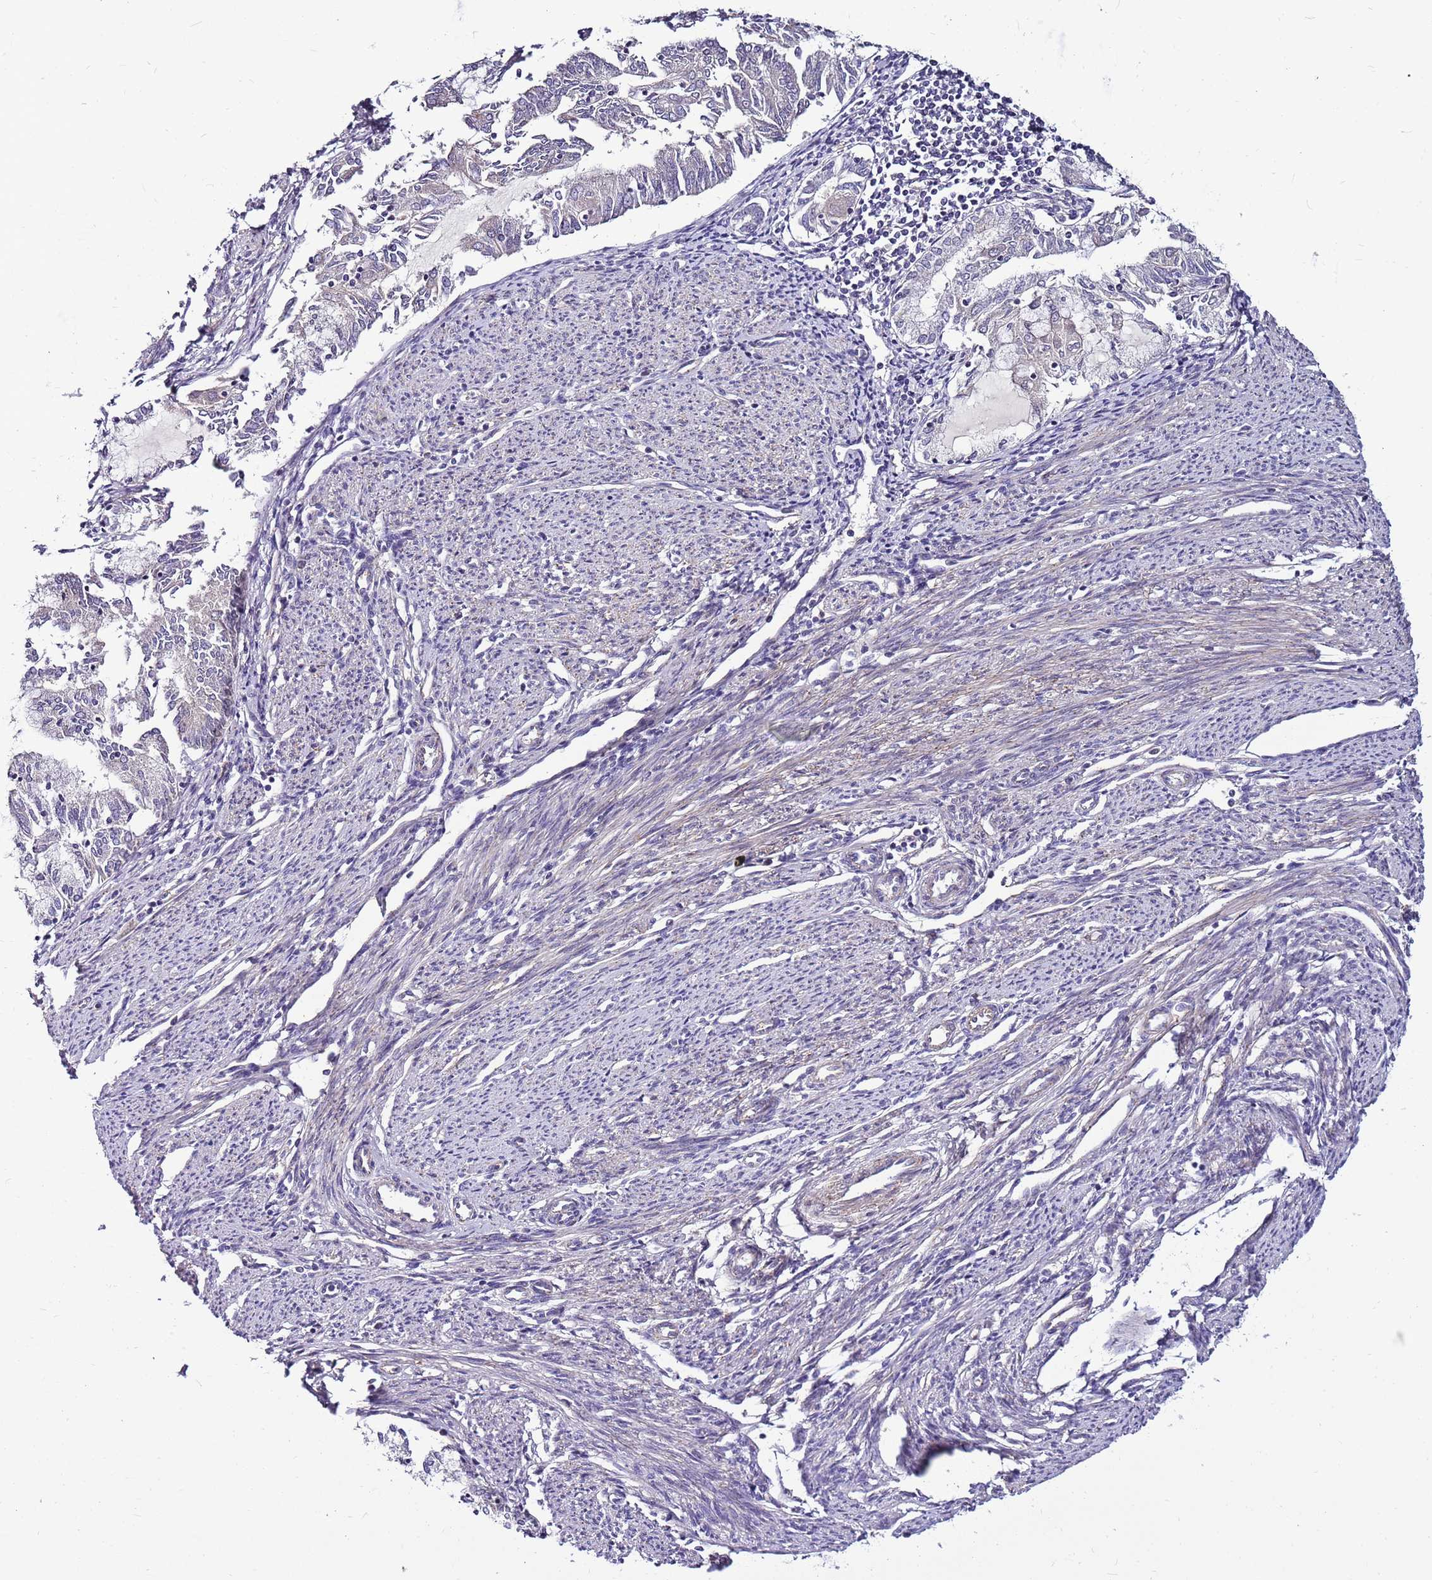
{"staining": {"intensity": "negative", "quantity": "none", "location": "none"}, "tissue": "endometrial cancer", "cell_type": "Tumor cells", "image_type": "cancer", "snomed": [{"axis": "morphology", "description": "Adenocarcinoma, NOS"}, {"axis": "topography", "description": "Endometrium"}], "caption": "Tumor cells show no significant positivity in endometrial cancer.", "gene": "POLE3", "patient": {"sex": "female", "age": 79}}